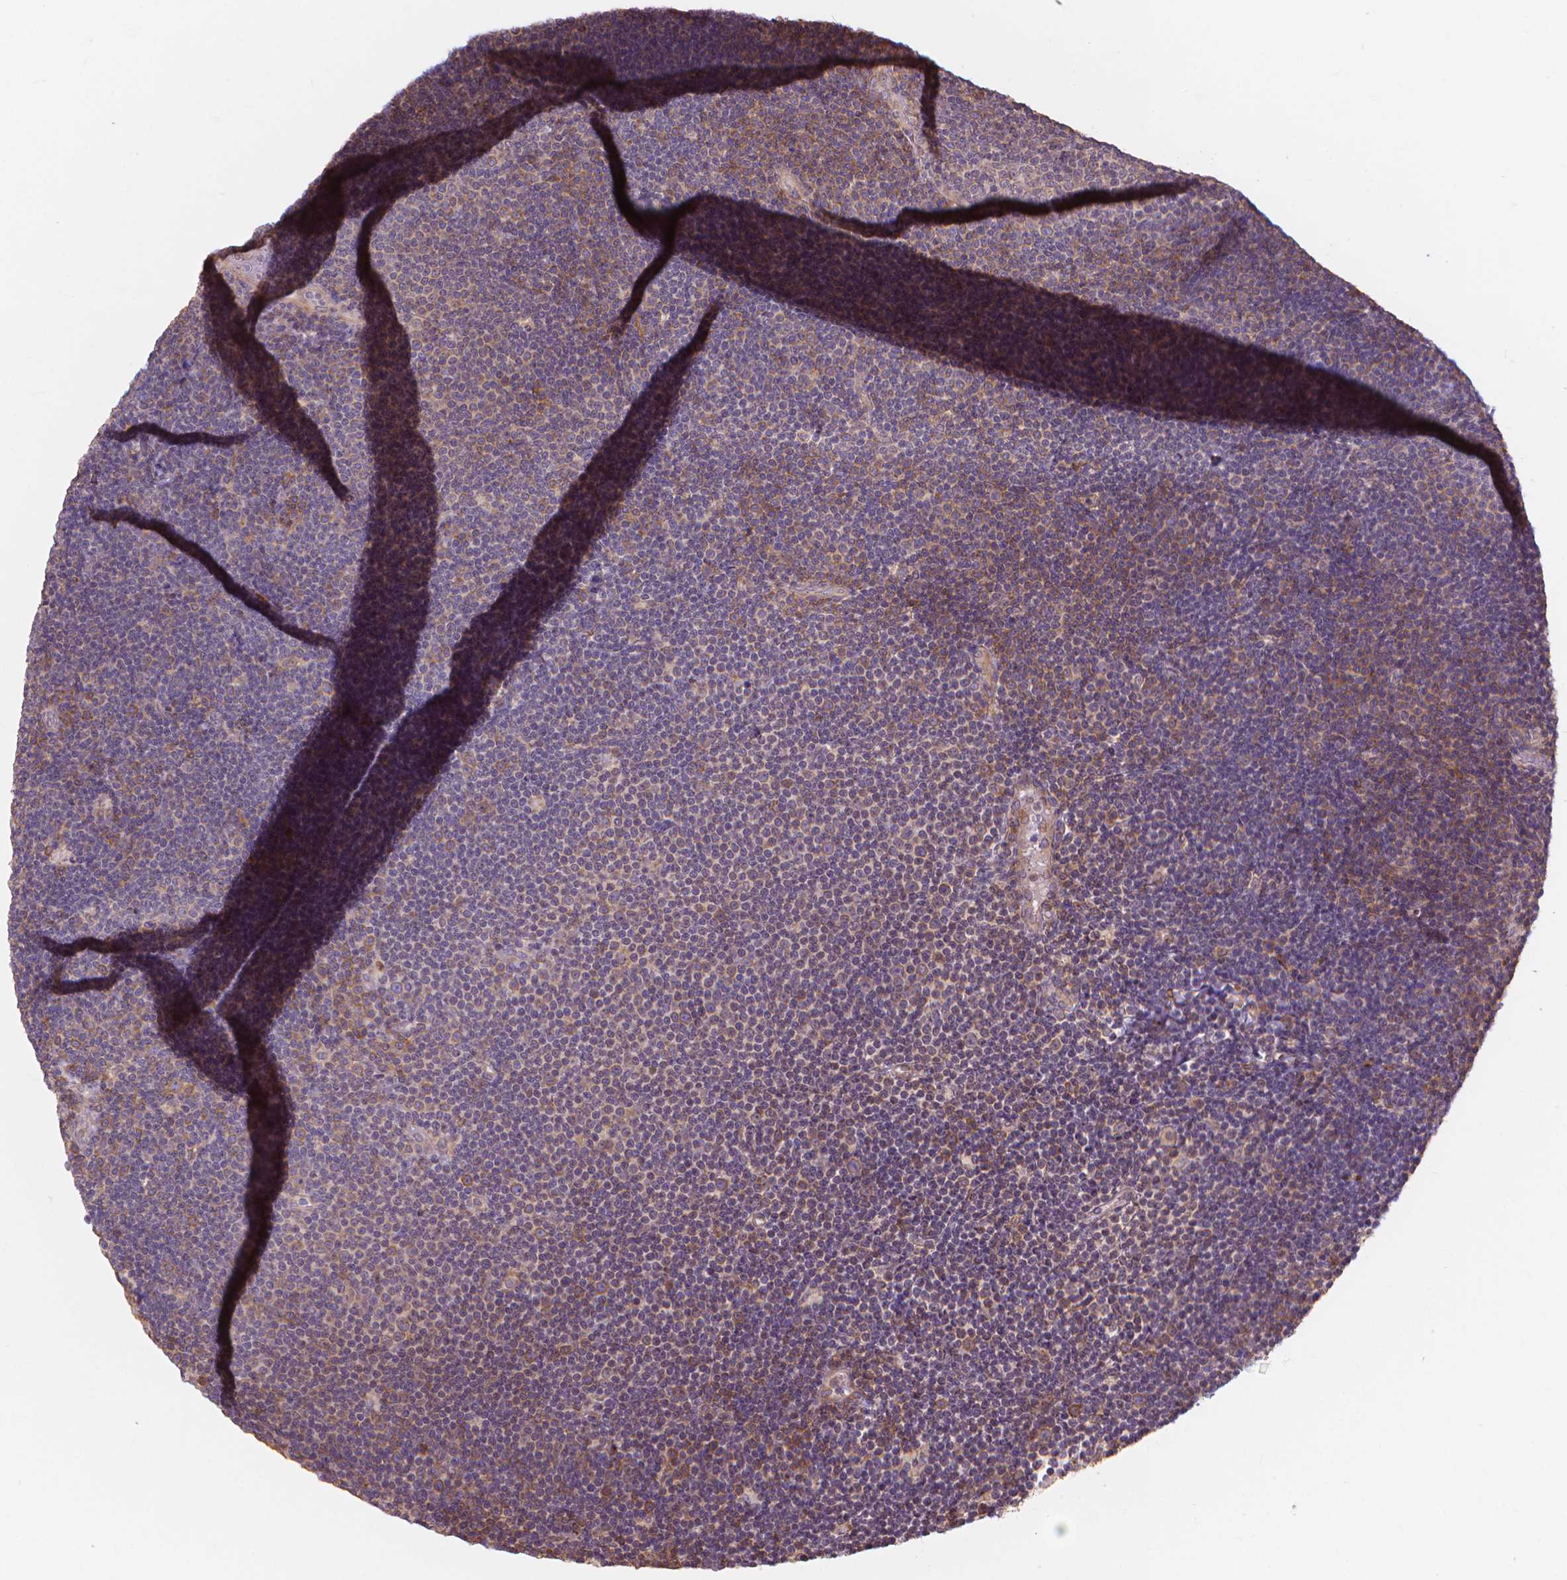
{"staining": {"intensity": "weak", "quantity": "25%-75%", "location": "cytoplasmic/membranous"}, "tissue": "lymphoma", "cell_type": "Tumor cells", "image_type": "cancer", "snomed": [{"axis": "morphology", "description": "Malignant lymphoma, non-Hodgkin's type, Low grade"}, {"axis": "topography", "description": "Brain"}], "caption": "Immunohistochemical staining of human low-grade malignant lymphoma, non-Hodgkin's type exhibits low levels of weak cytoplasmic/membranous positivity in about 25%-75% of tumor cells. The staining is performed using DAB (3,3'-diaminobenzidine) brown chromogen to label protein expression. The nuclei are counter-stained blue using hematoxylin.", "gene": "TAB2", "patient": {"sex": "female", "age": 66}}